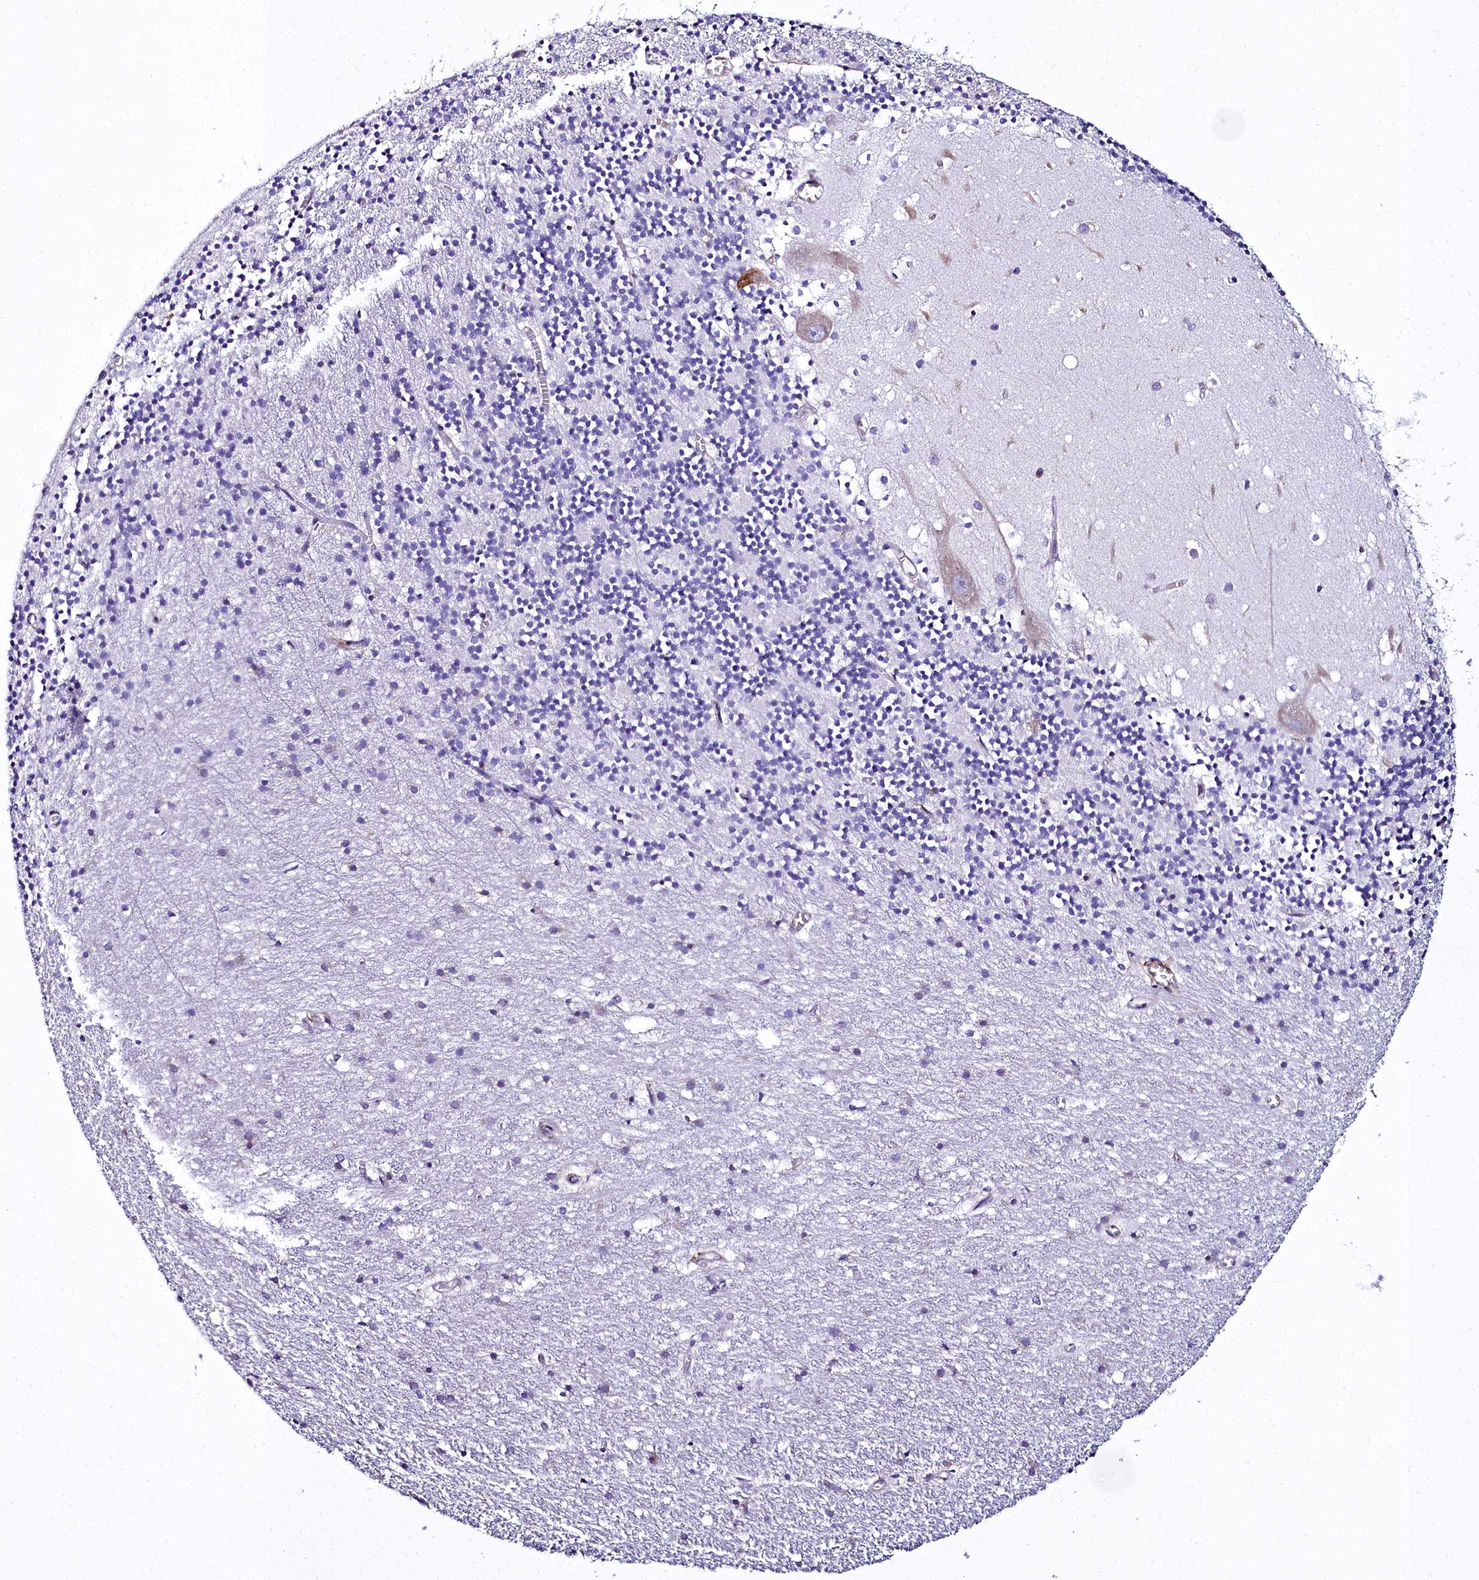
{"staining": {"intensity": "negative", "quantity": "none", "location": "none"}, "tissue": "cerebellum", "cell_type": "Cells in granular layer", "image_type": "normal", "snomed": [{"axis": "morphology", "description": "Normal tissue, NOS"}, {"axis": "topography", "description": "Cerebellum"}], "caption": "Cerebellum was stained to show a protein in brown. There is no significant staining in cells in granular layer. (DAB IHC visualized using brightfield microscopy, high magnification).", "gene": "TXNDC5", "patient": {"sex": "male", "age": 54}}